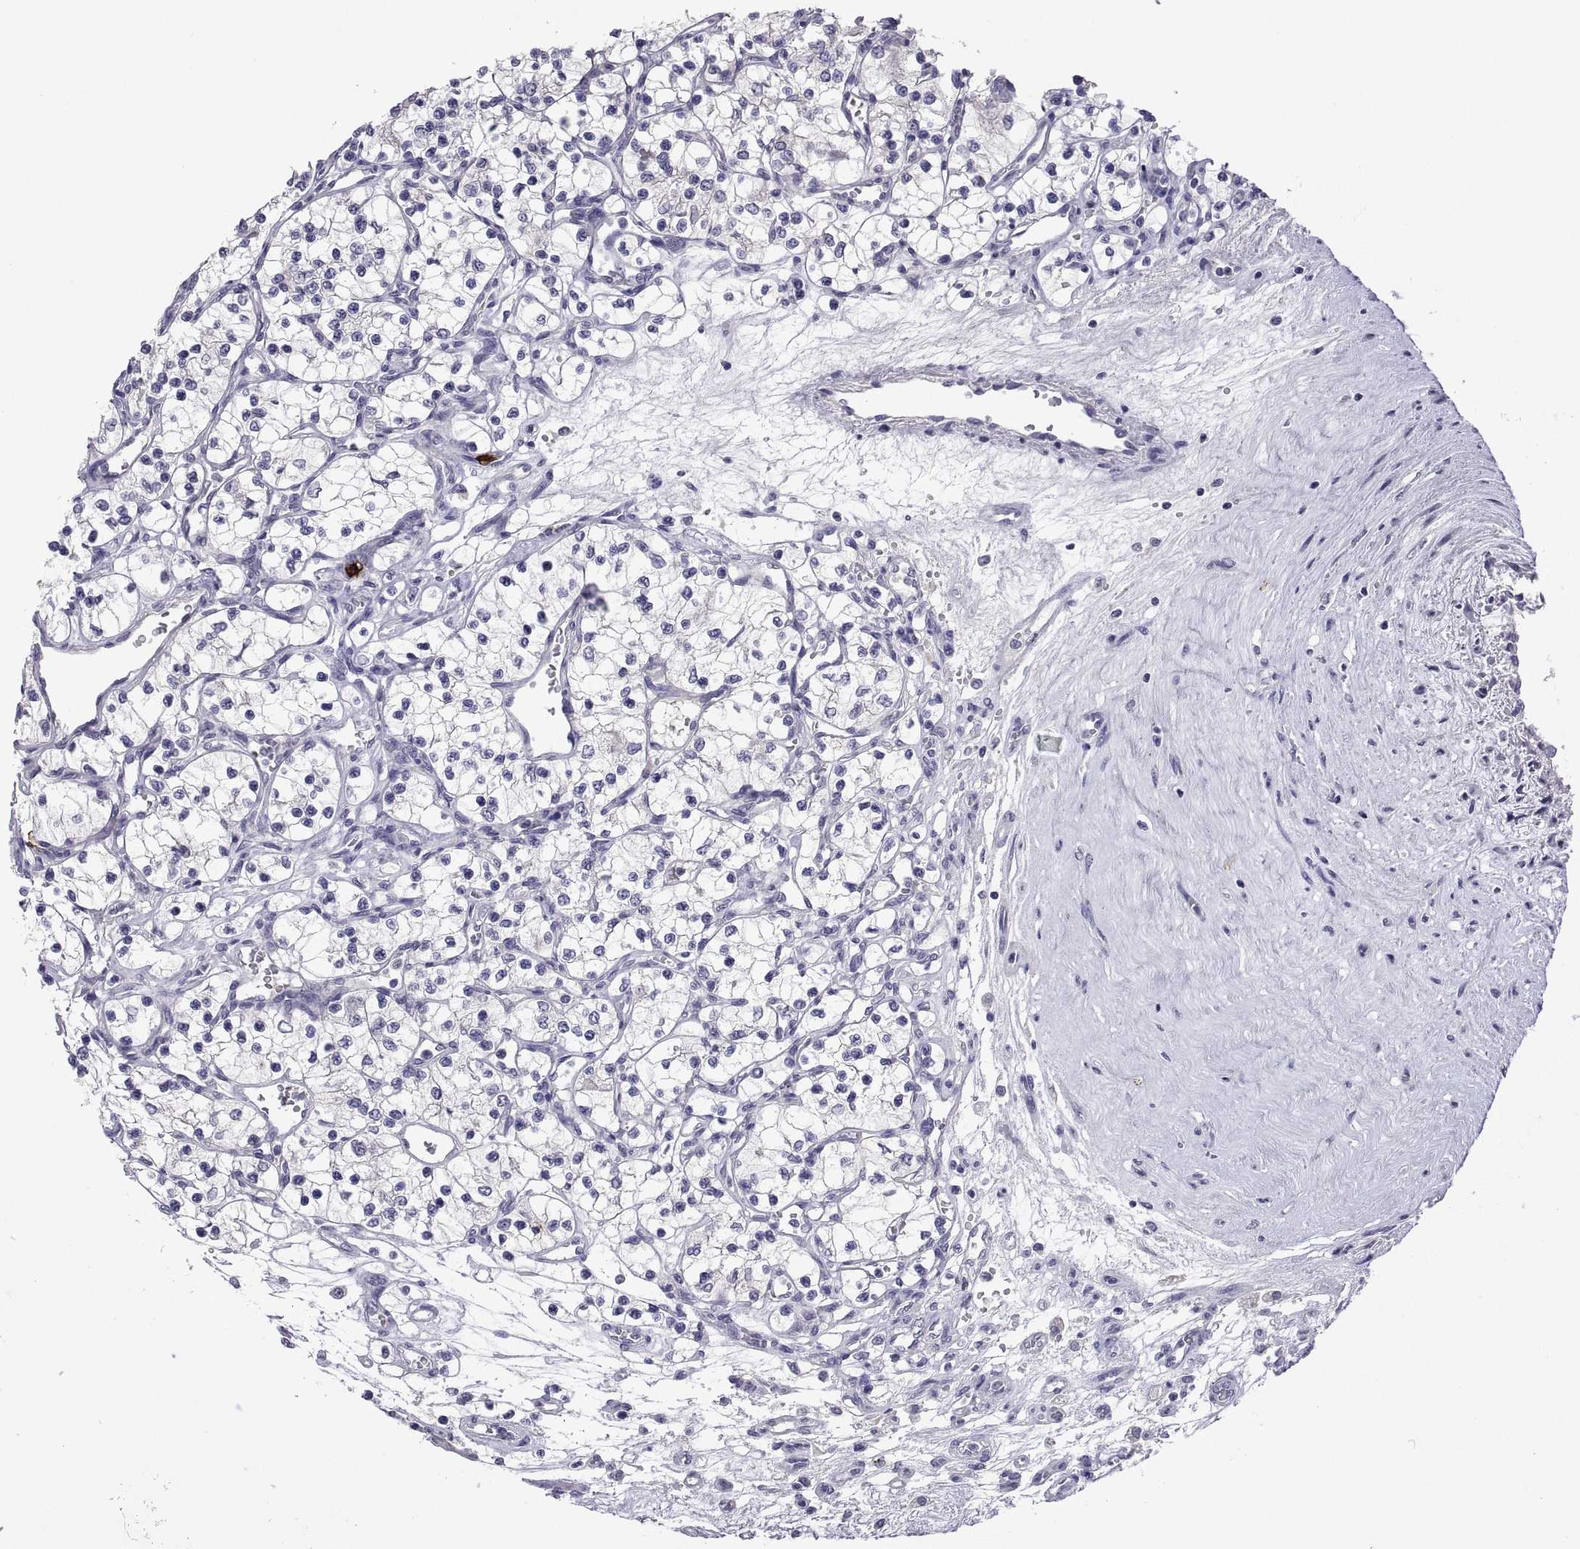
{"staining": {"intensity": "negative", "quantity": "none", "location": "none"}, "tissue": "renal cancer", "cell_type": "Tumor cells", "image_type": "cancer", "snomed": [{"axis": "morphology", "description": "Adenocarcinoma, NOS"}, {"axis": "topography", "description": "Kidney"}], "caption": "This is an immunohistochemistry photomicrograph of human renal adenocarcinoma. There is no expression in tumor cells.", "gene": "MS4A1", "patient": {"sex": "female", "age": 69}}